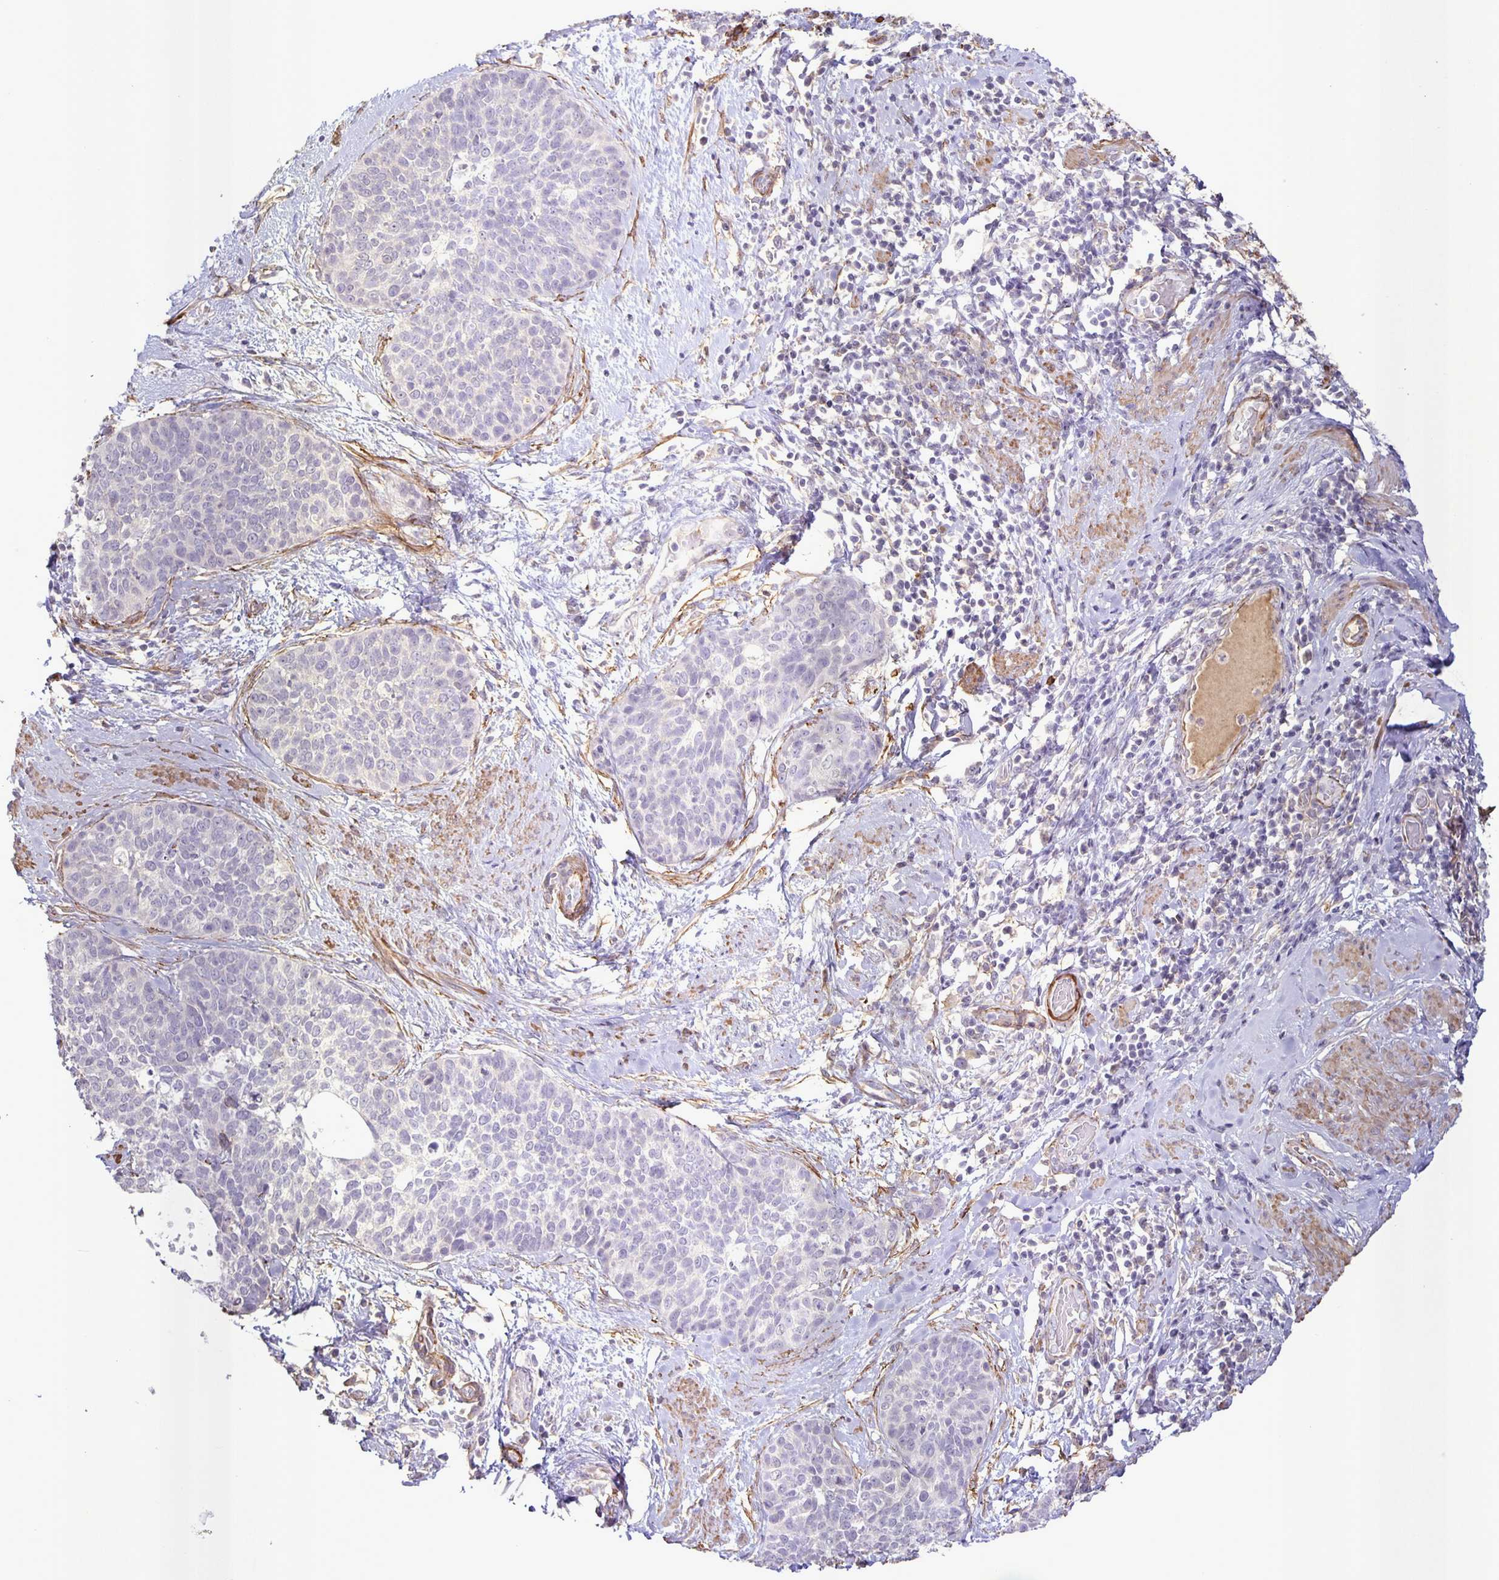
{"staining": {"intensity": "negative", "quantity": "none", "location": "none"}, "tissue": "cervical cancer", "cell_type": "Tumor cells", "image_type": "cancer", "snomed": [{"axis": "morphology", "description": "Squamous cell carcinoma, NOS"}, {"axis": "topography", "description": "Cervix"}], "caption": "IHC of human cervical cancer reveals no staining in tumor cells.", "gene": "SRCIN1", "patient": {"sex": "female", "age": 69}}